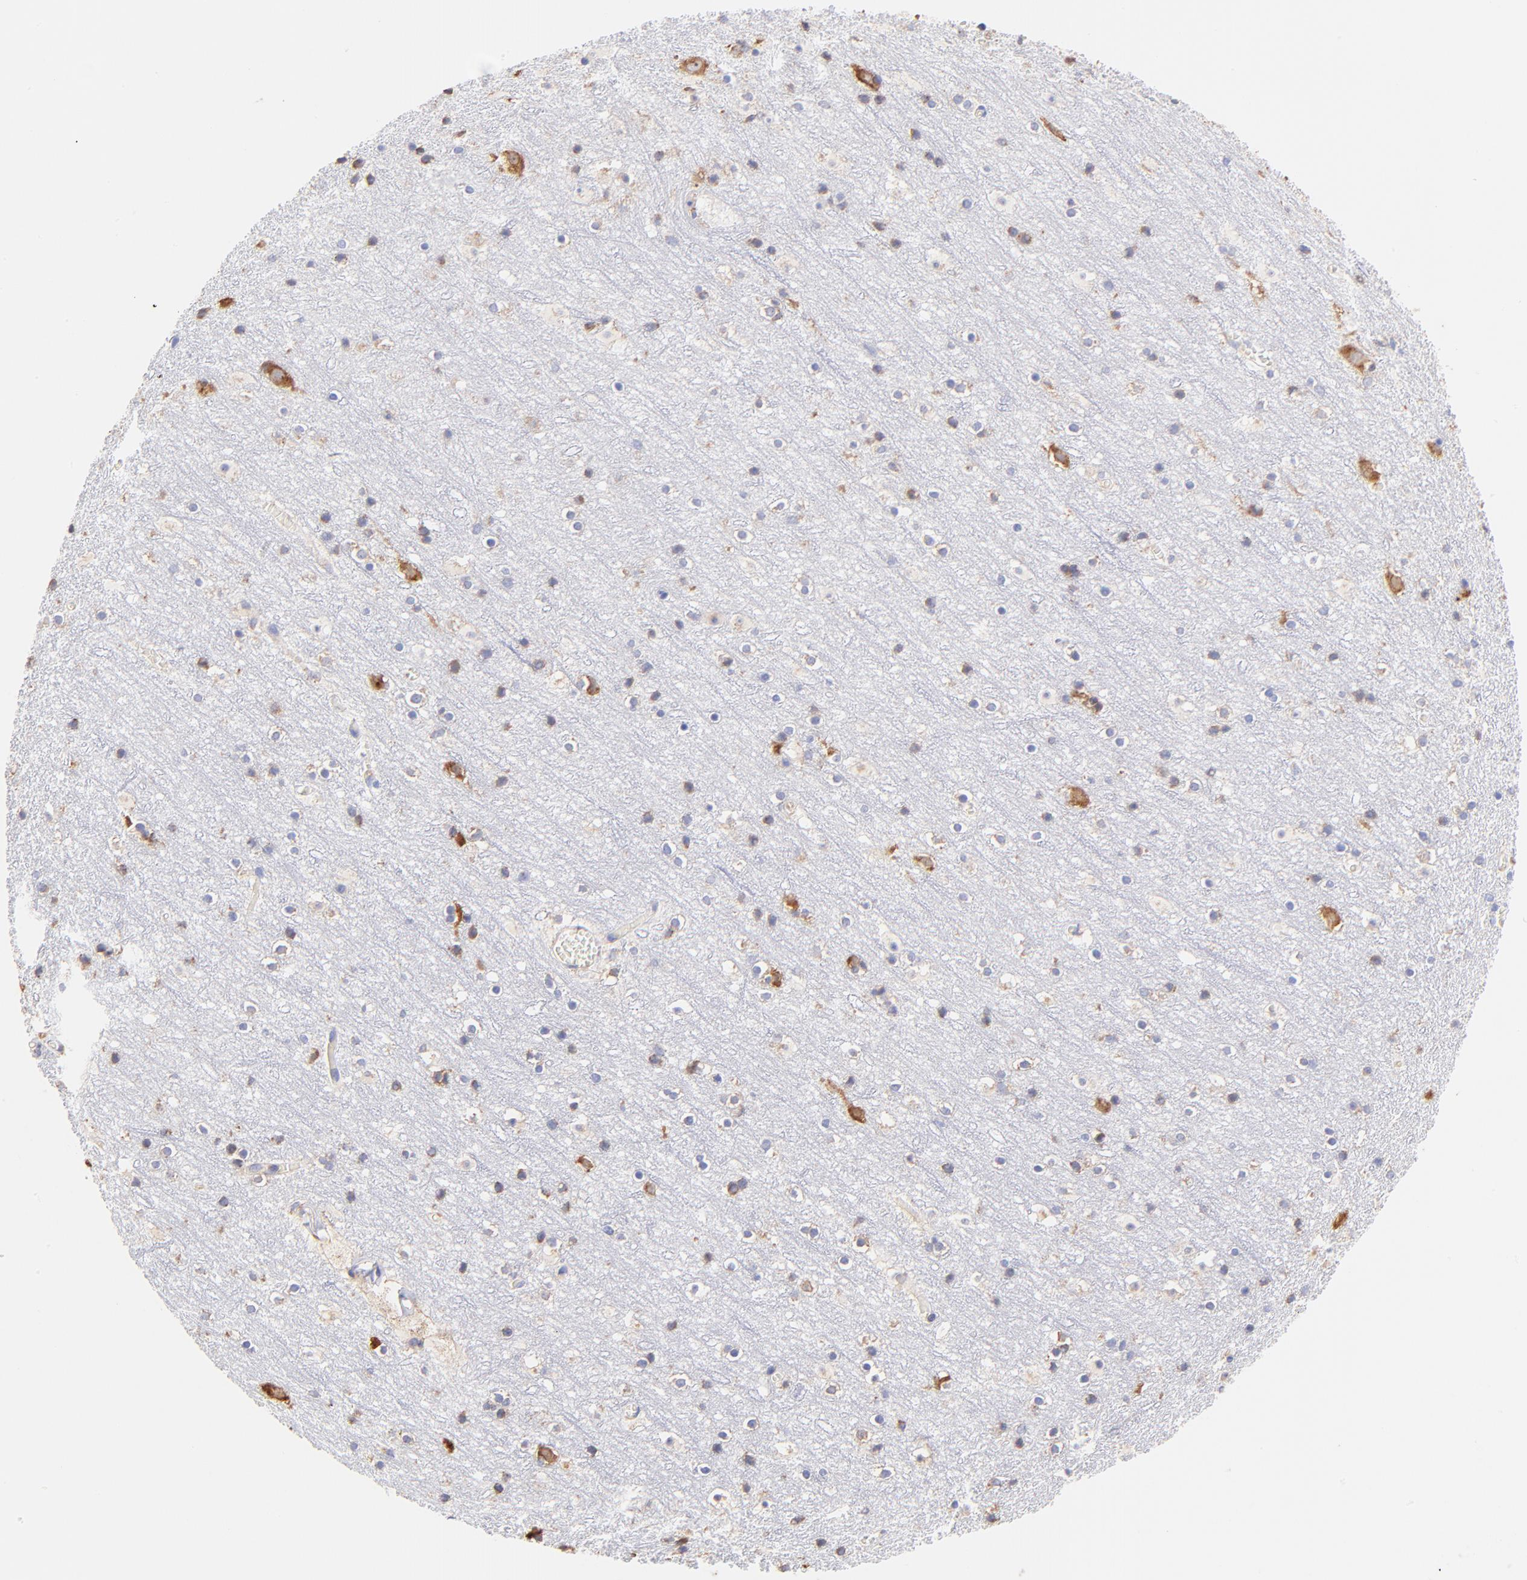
{"staining": {"intensity": "weak", "quantity": ">75%", "location": "cytoplasmic/membranous"}, "tissue": "cerebral cortex", "cell_type": "Endothelial cells", "image_type": "normal", "snomed": [{"axis": "morphology", "description": "Normal tissue, NOS"}, {"axis": "topography", "description": "Cerebral cortex"}], "caption": "High-magnification brightfield microscopy of benign cerebral cortex stained with DAB (brown) and counterstained with hematoxylin (blue). endothelial cells exhibit weak cytoplasmic/membranous positivity is seen in approximately>75% of cells. The staining was performed using DAB (3,3'-diaminobenzidine), with brown indicating positive protein expression. Nuclei are stained blue with hematoxylin.", "gene": "RPL30", "patient": {"sex": "male", "age": 45}}